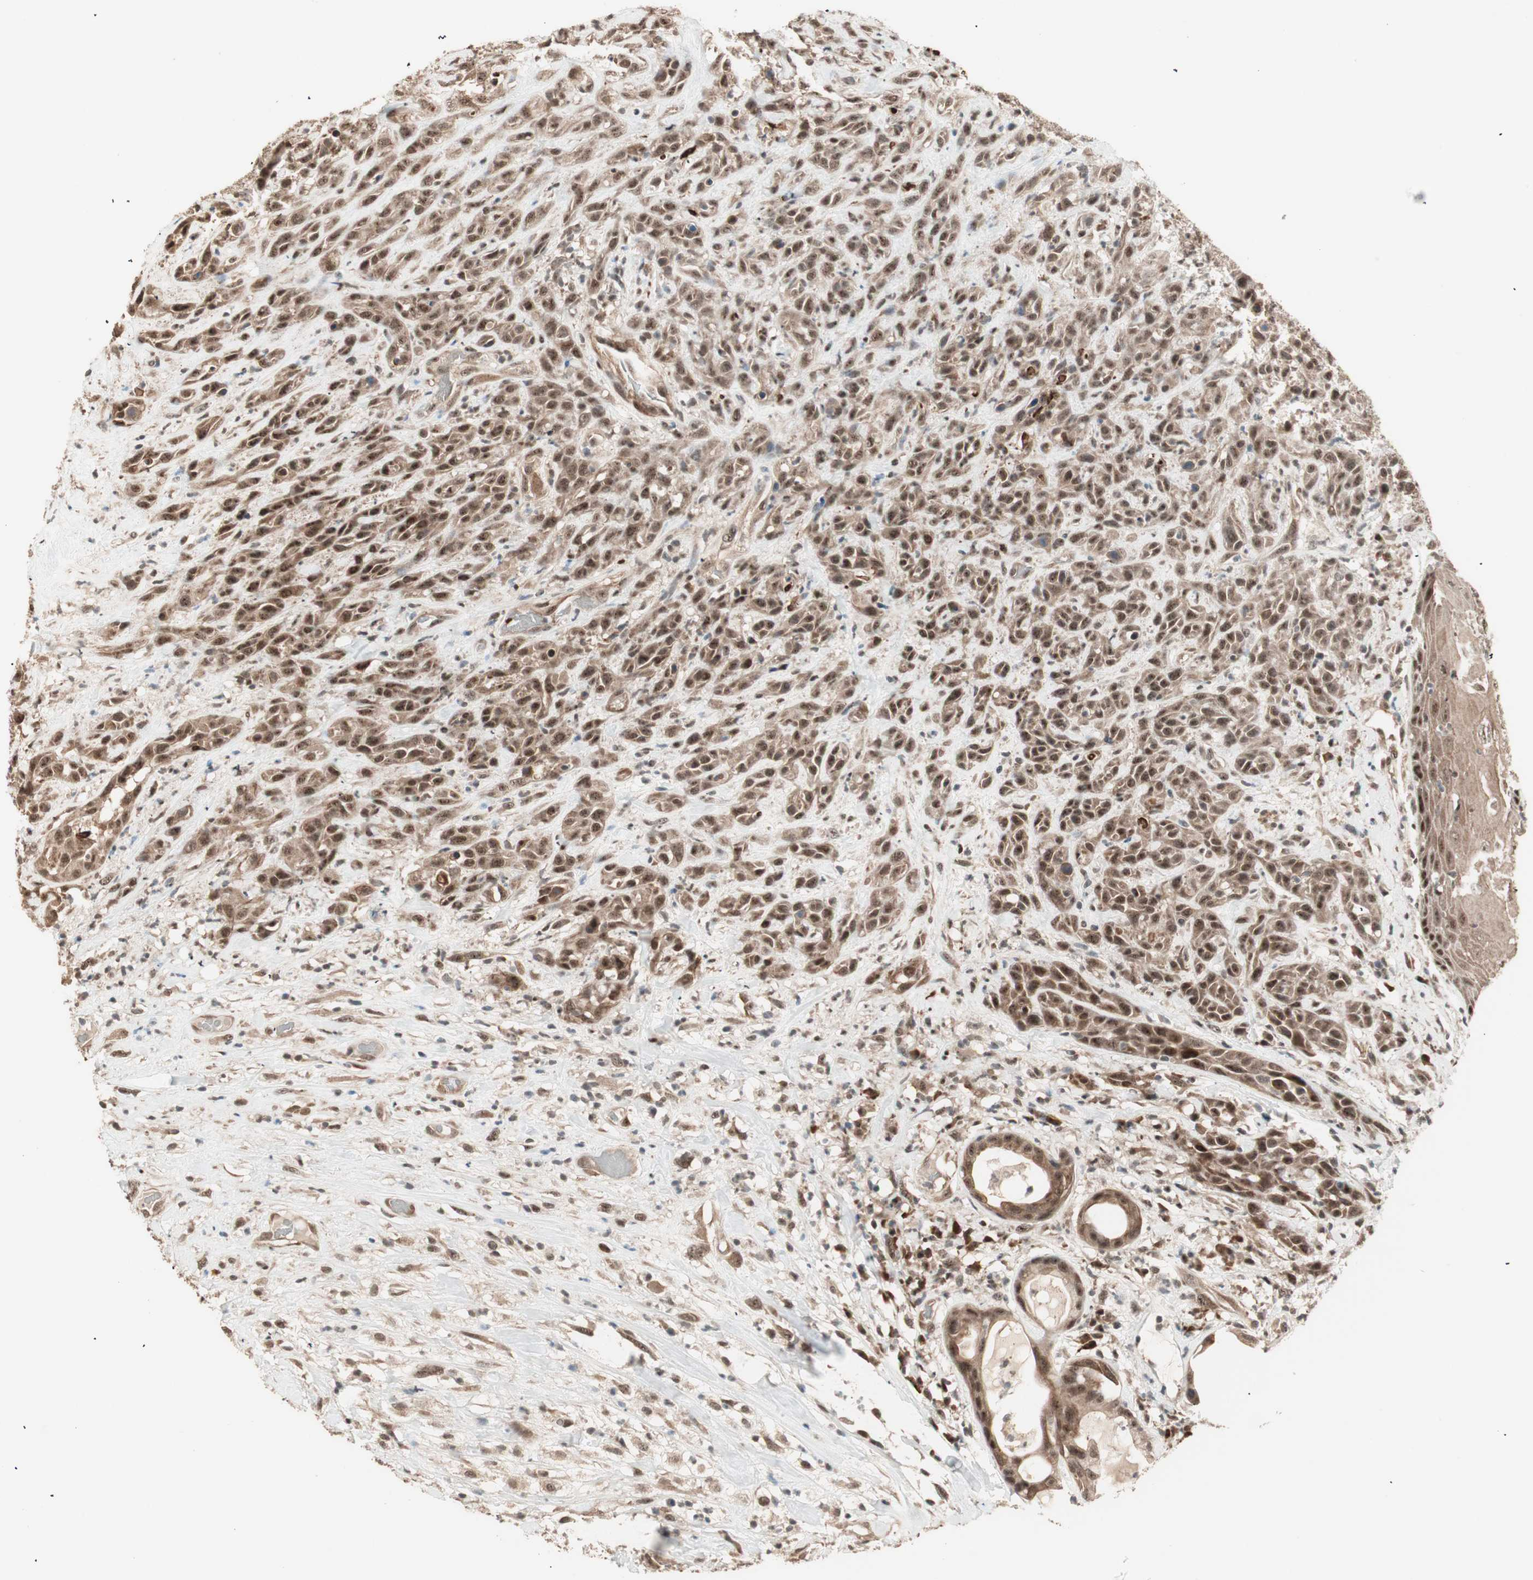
{"staining": {"intensity": "strong", "quantity": ">75%", "location": "cytoplasmic/membranous,nuclear"}, "tissue": "head and neck cancer", "cell_type": "Tumor cells", "image_type": "cancer", "snomed": [{"axis": "morphology", "description": "Normal tissue, NOS"}, {"axis": "morphology", "description": "Squamous cell carcinoma, NOS"}, {"axis": "topography", "description": "Cartilage tissue"}, {"axis": "topography", "description": "Head-Neck"}], "caption": "The image exhibits staining of head and neck cancer, revealing strong cytoplasmic/membranous and nuclear protein staining (brown color) within tumor cells.", "gene": "ZSCAN31", "patient": {"sex": "male", "age": 62}}